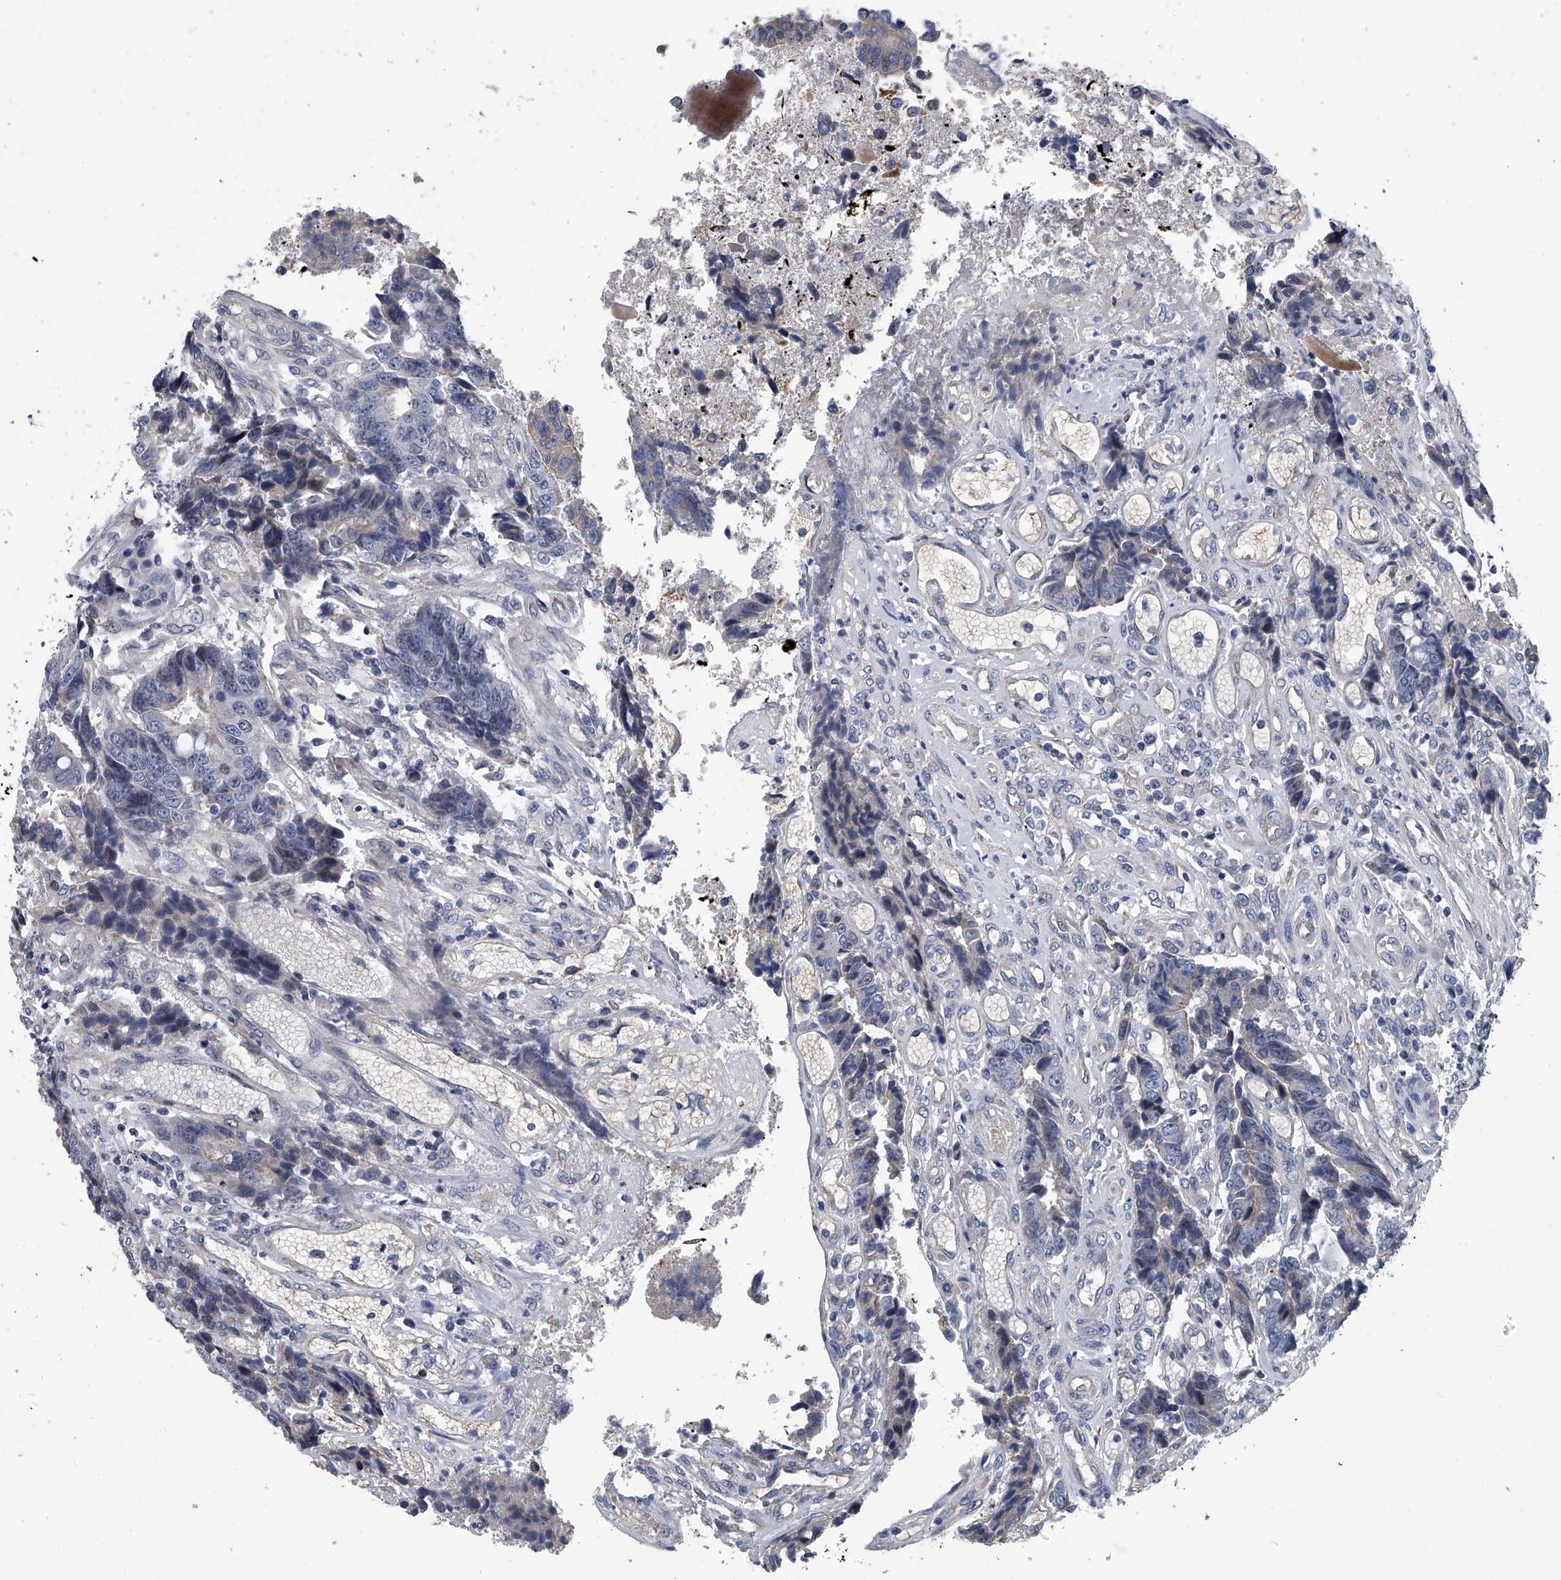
{"staining": {"intensity": "negative", "quantity": "none", "location": "none"}, "tissue": "colorectal cancer", "cell_type": "Tumor cells", "image_type": "cancer", "snomed": [{"axis": "morphology", "description": "Adenocarcinoma, NOS"}, {"axis": "topography", "description": "Rectum"}], "caption": "This photomicrograph is of adenocarcinoma (colorectal) stained with IHC to label a protein in brown with the nuclei are counter-stained blue. There is no positivity in tumor cells.", "gene": "ABCG1", "patient": {"sex": "male", "age": 84}}